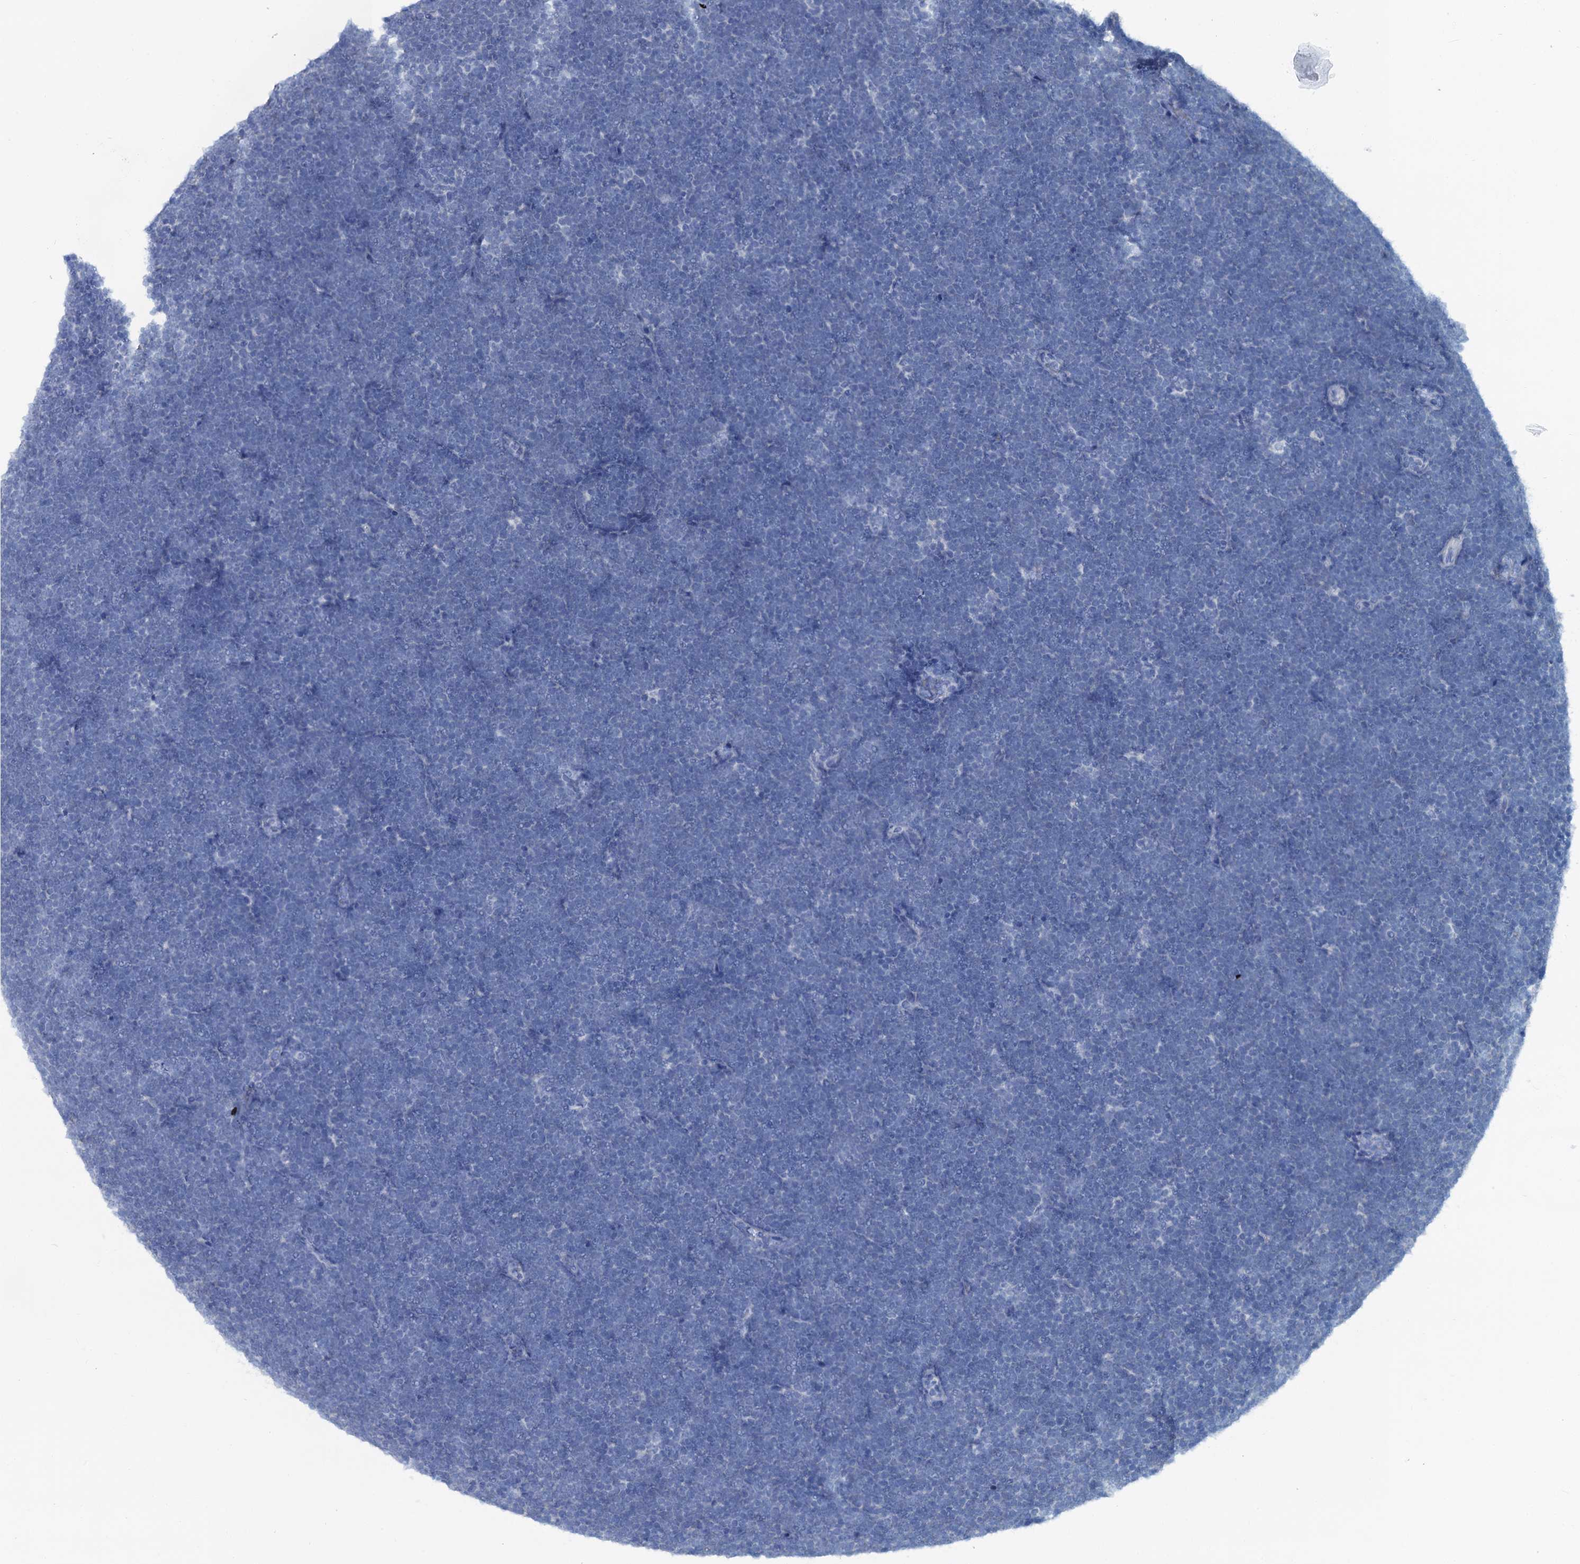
{"staining": {"intensity": "negative", "quantity": "none", "location": "none"}, "tissue": "lymphoma", "cell_type": "Tumor cells", "image_type": "cancer", "snomed": [{"axis": "morphology", "description": "Malignant lymphoma, non-Hodgkin's type, High grade"}, {"axis": "topography", "description": "Lymph node"}], "caption": "High magnification brightfield microscopy of malignant lymphoma, non-Hodgkin's type (high-grade) stained with DAB (brown) and counterstained with hematoxylin (blue): tumor cells show no significant staining.", "gene": "SLC1A3", "patient": {"sex": "male", "age": 13}}